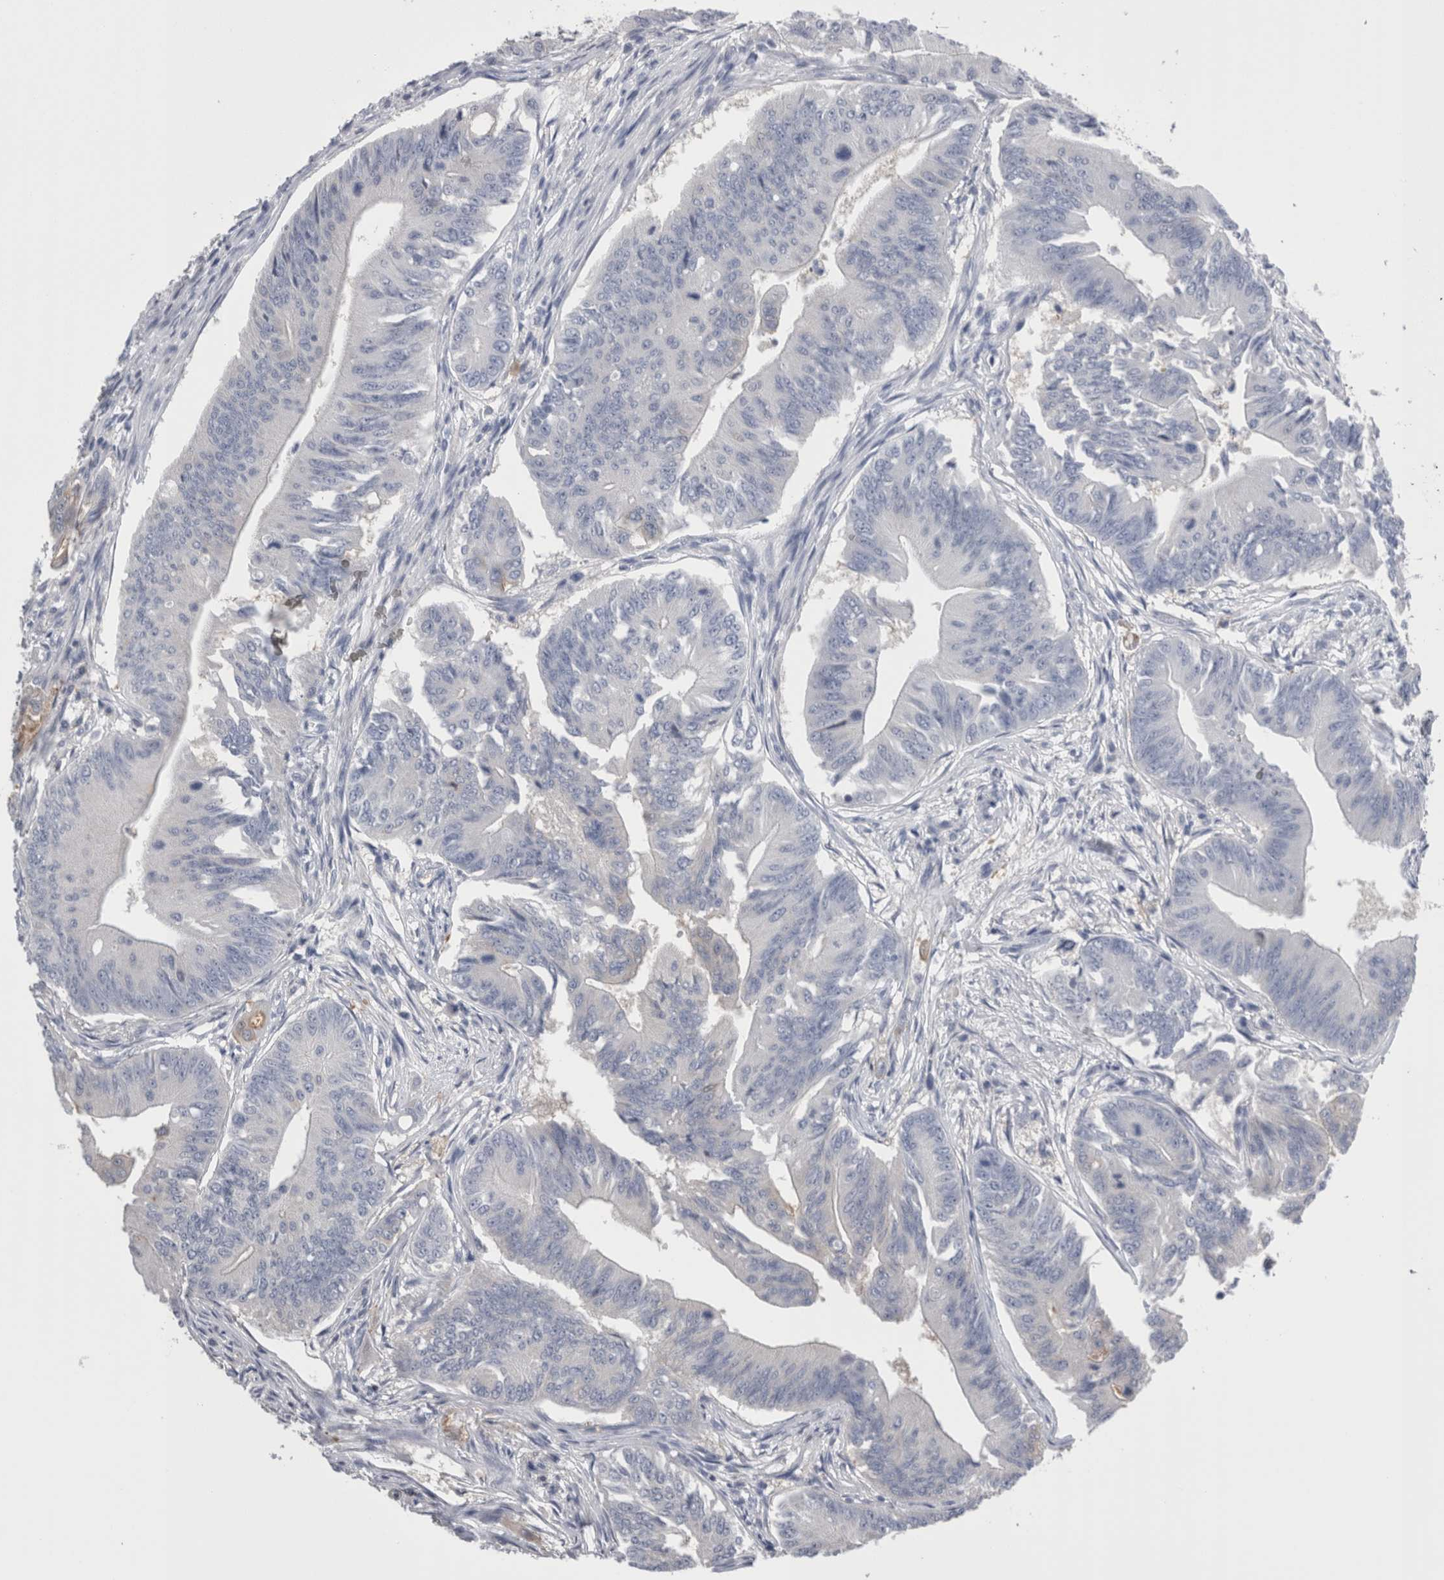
{"staining": {"intensity": "weak", "quantity": "<25%", "location": "cytoplasmic/membranous"}, "tissue": "colorectal cancer", "cell_type": "Tumor cells", "image_type": "cancer", "snomed": [{"axis": "morphology", "description": "Adenoma, NOS"}, {"axis": "morphology", "description": "Adenocarcinoma, NOS"}, {"axis": "topography", "description": "Colon"}], "caption": "DAB immunohistochemical staining of human colorectal cancer reveals no significant positivity in tumor cells.", "gene": "DCTN6", "patient": {"sex": "male", "age": 79}}